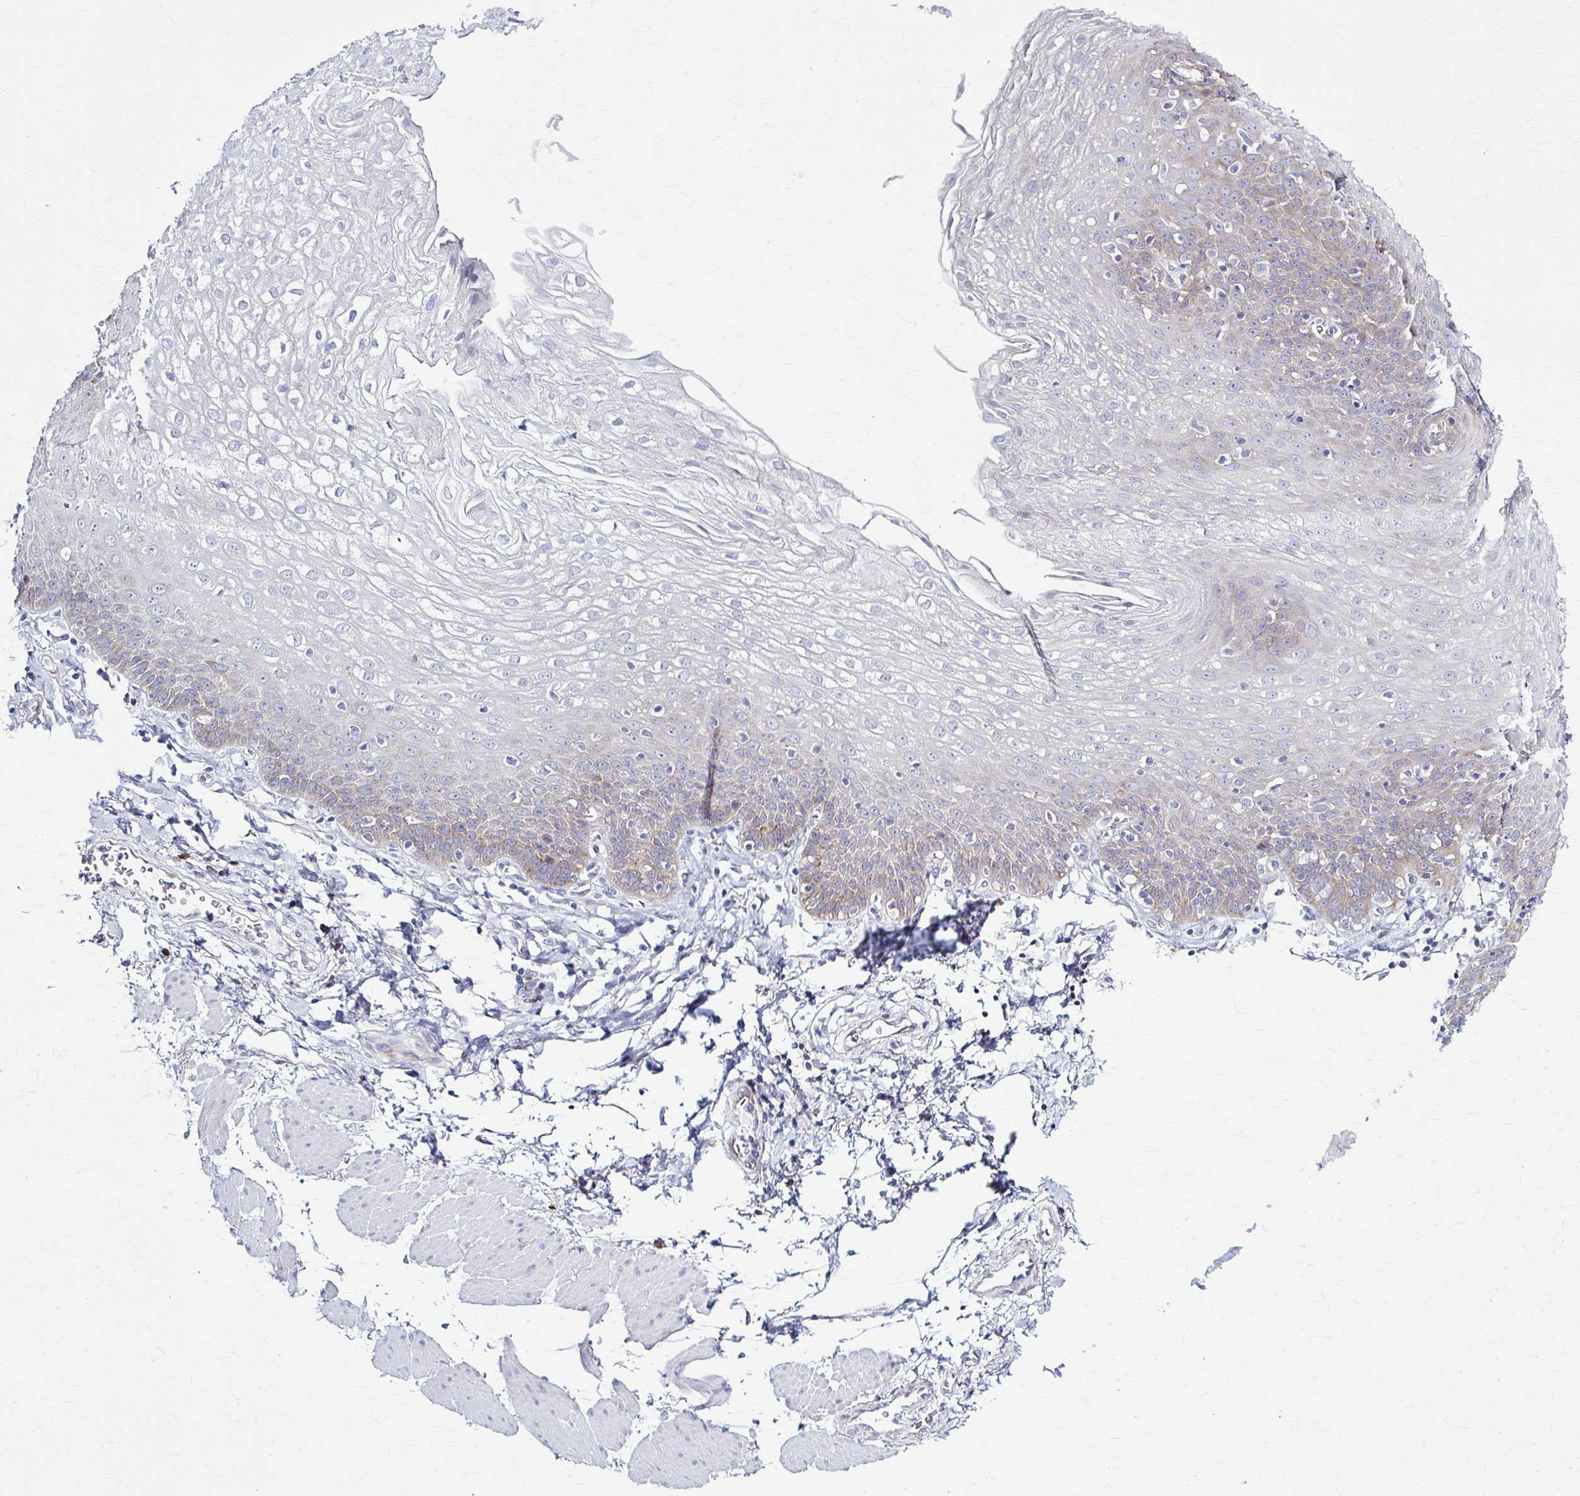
{"staining": {"intensity": "weak", "quantity": "25%-75%", "location": "cytoplasmic/membranous"}, "tissue": "esophagus", "cell_type": "Squamous epithelial cells", "image_type": "normal", "snomed": [{"axis": "morphology", "description": "Normal tissue, NOS"}, {"axis": "topography", "description": "Esophagus"}], "caption": "Immunohistochemistry (IHC) of normal human esophagus reveals low levels of weak cytoplasmic/membranous positivity in about 25%-75% of squamous epithelial cells. The staining is performed using DAB brown chromogen to label protein expression. The nuclei are counter-stained blue using hematoxylin.", "gene": "PRKRA", "patient": {"sex": "female", "age": 81}}